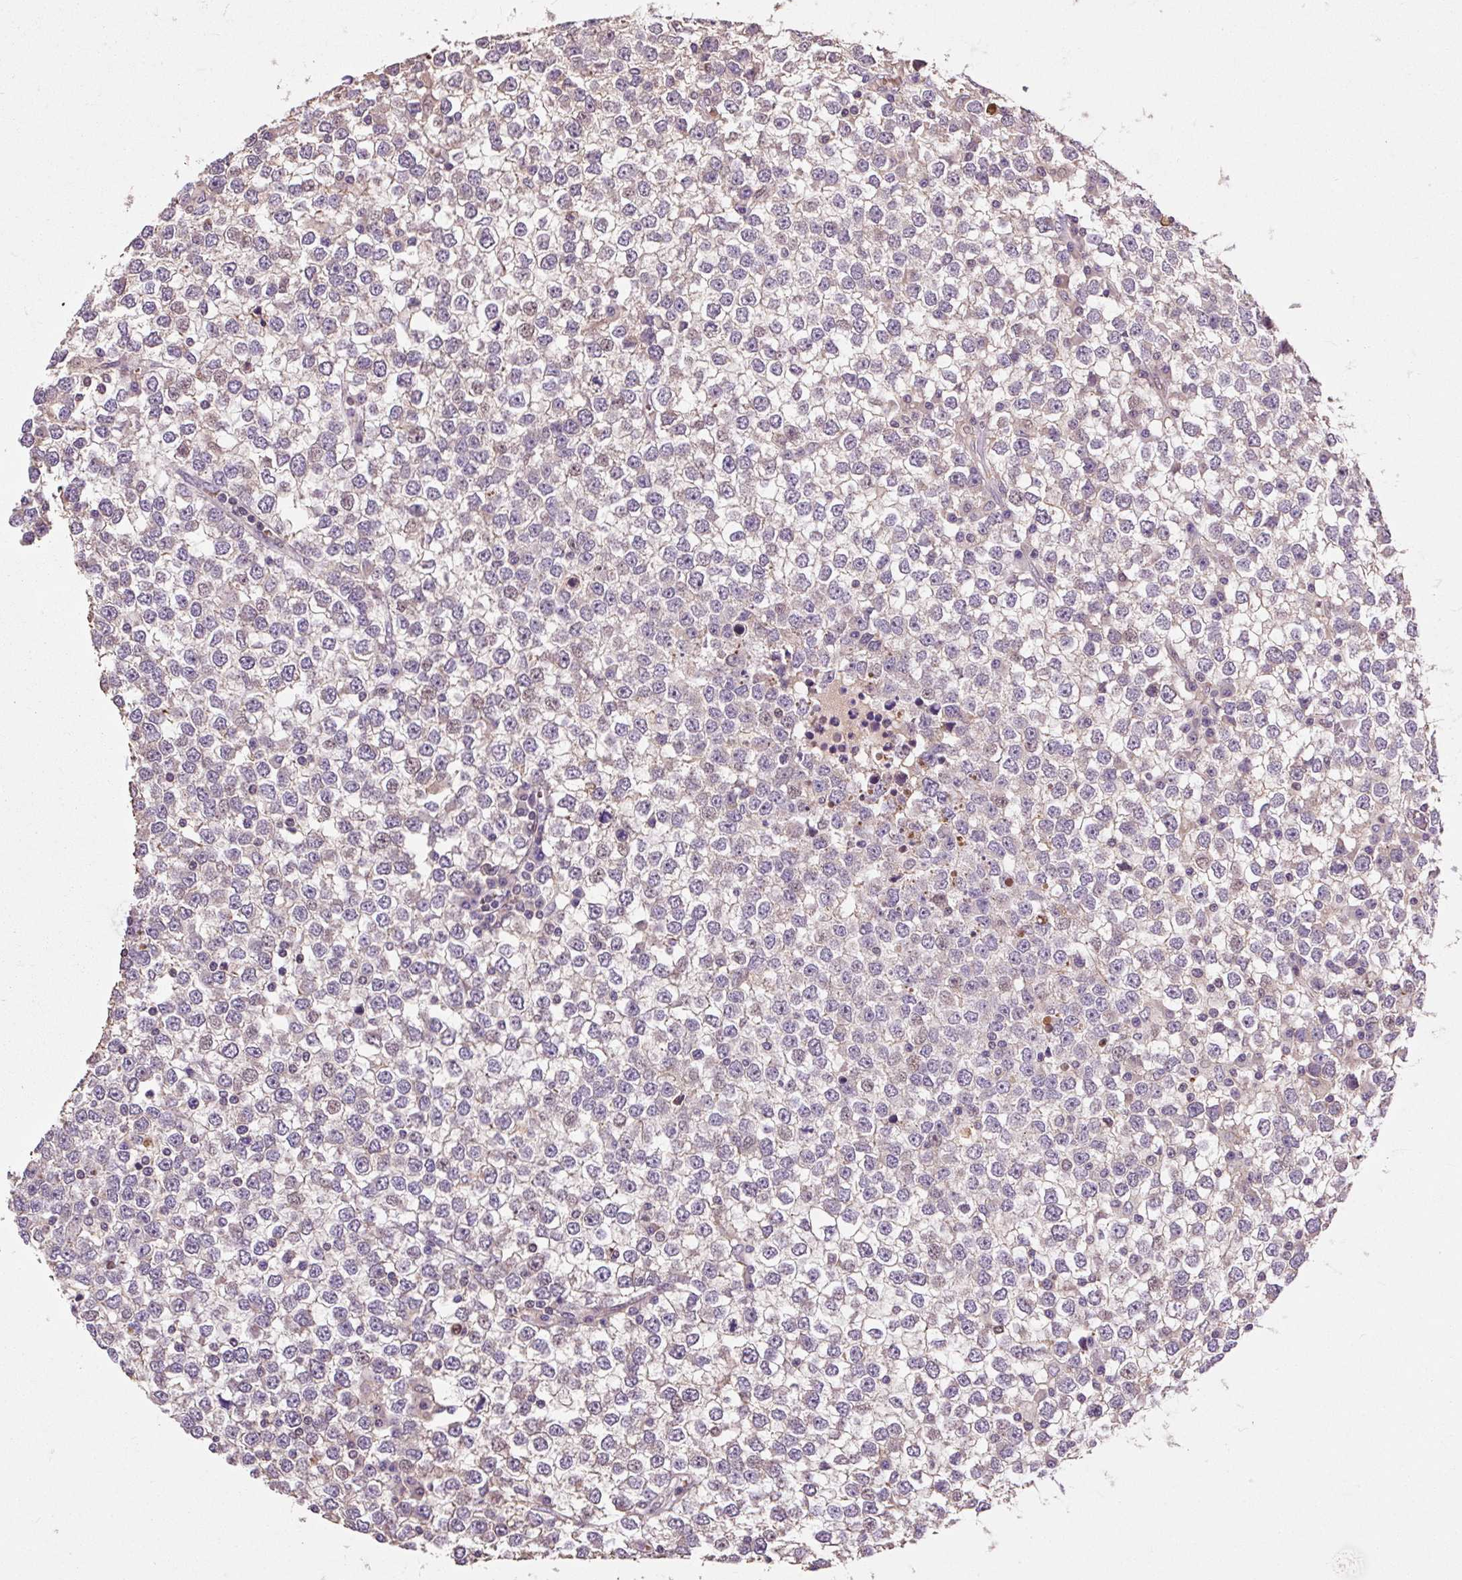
{"staining": {"intensity": "negative", "quantity": "none", "location": "none"}, "tissue": "testis cancer", "cell_type": "Tumor cells", "image_type": "cancer", "snomed": [{"axis": "morphology", "description": "Seminoma, NOS"}, {"axis": "topography", "description": "Testis"}], "caption": "Testis seminoma was stained to show a protein in brown. There is no significant expression in tumor cells.", "gene": "PRIMPOL", "patient": {"sex": "male", "age": 65}}